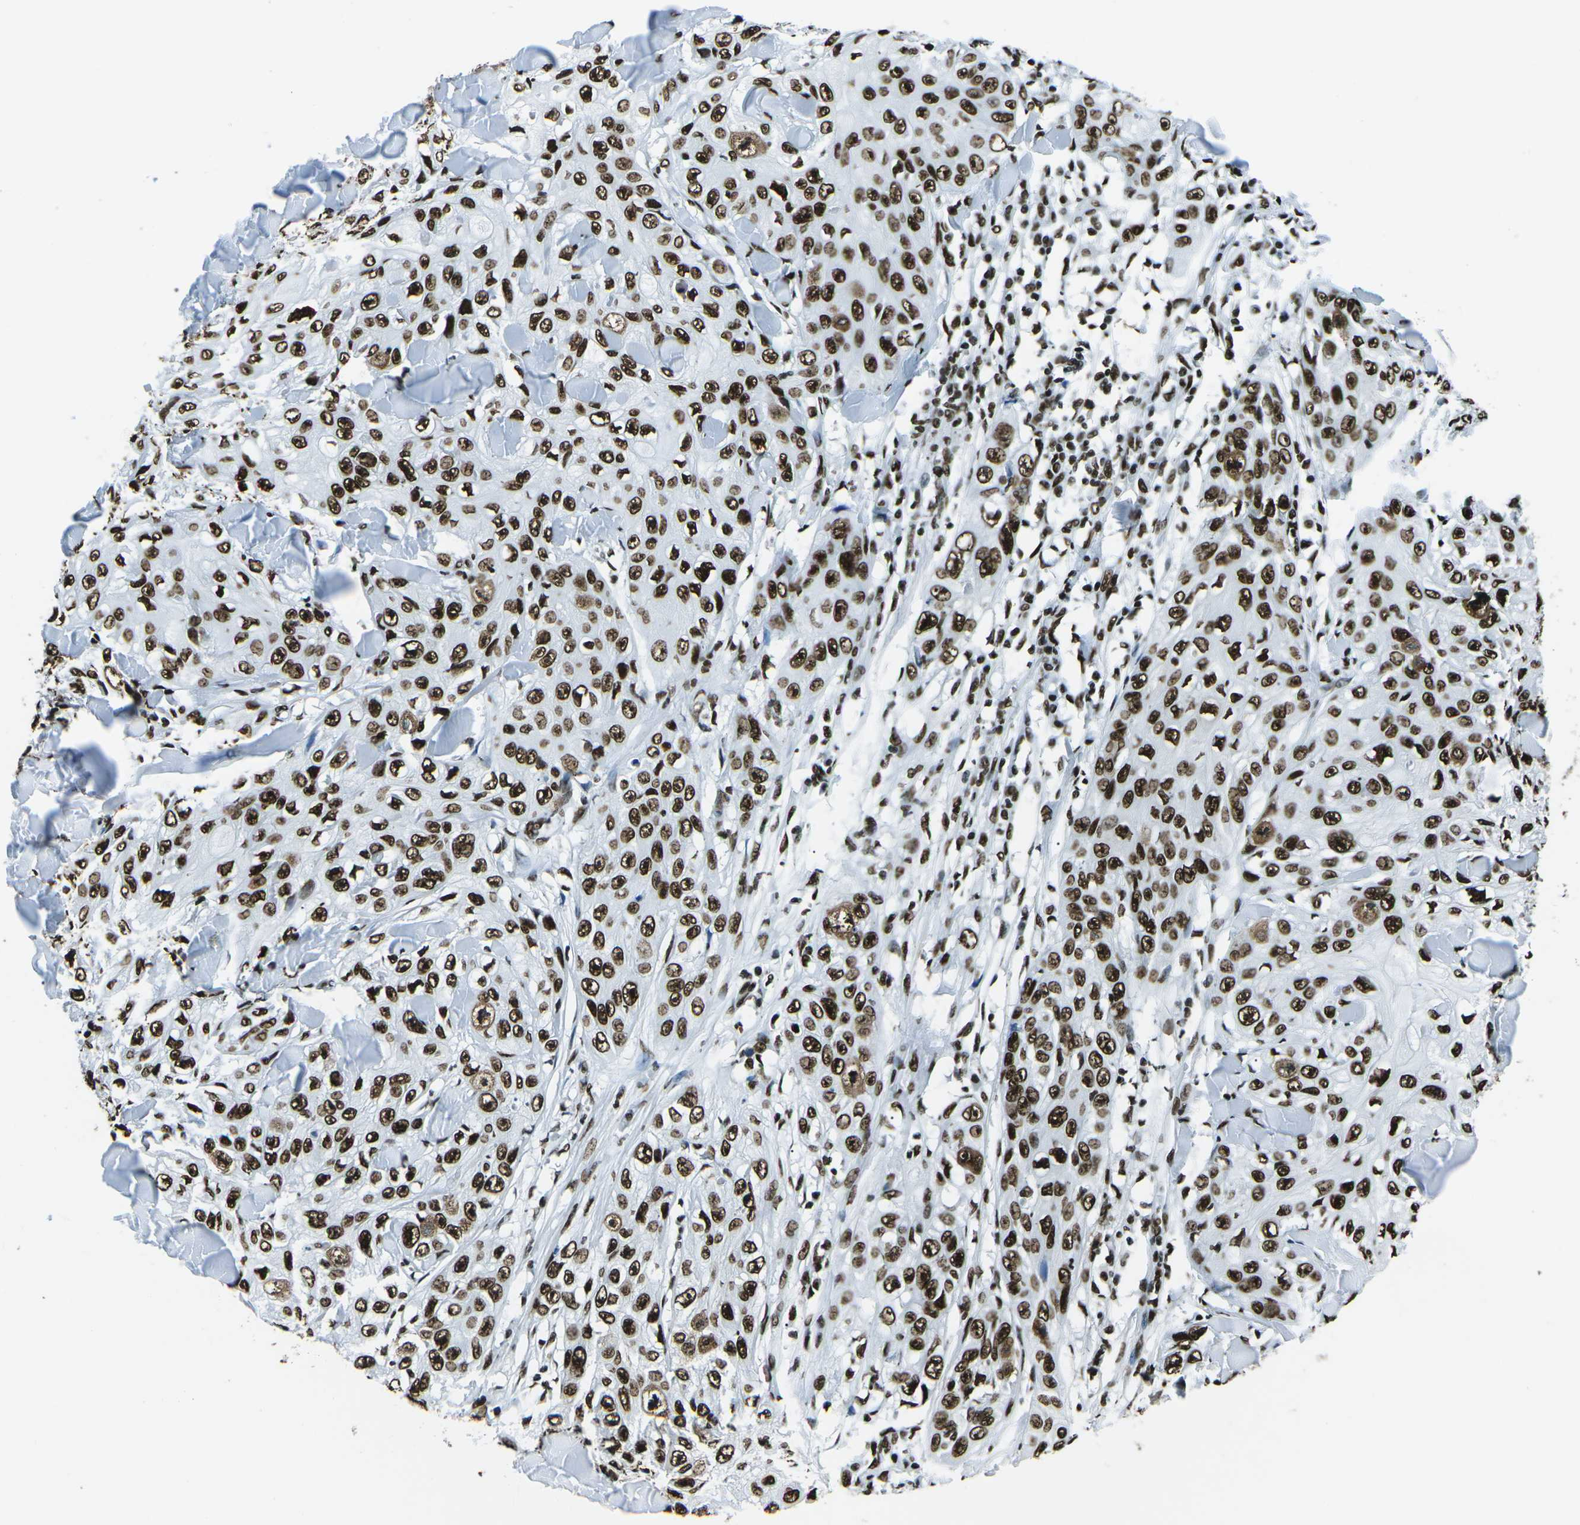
{"staining": {"intensity": "strong", "quantity": ">75%", "location": "nuclear"}, "tissue": "skin cancer", "cell_type": "Tumor cells", "image_type": "cancer", "snomed": [{"axis": "morphology", "description": "Squamous cell carcinoma, NOS"}, {"axis": "topography", "description": "Skin"}], "caption": "Tumor cells reveal strong nuclear staining in about >75% of cells in skin cancer (squamous cell carcinoma). Nuclei are stained in blue.", "gene": "HNRNPL", "patient": {"sex": "male", "age": 86}}